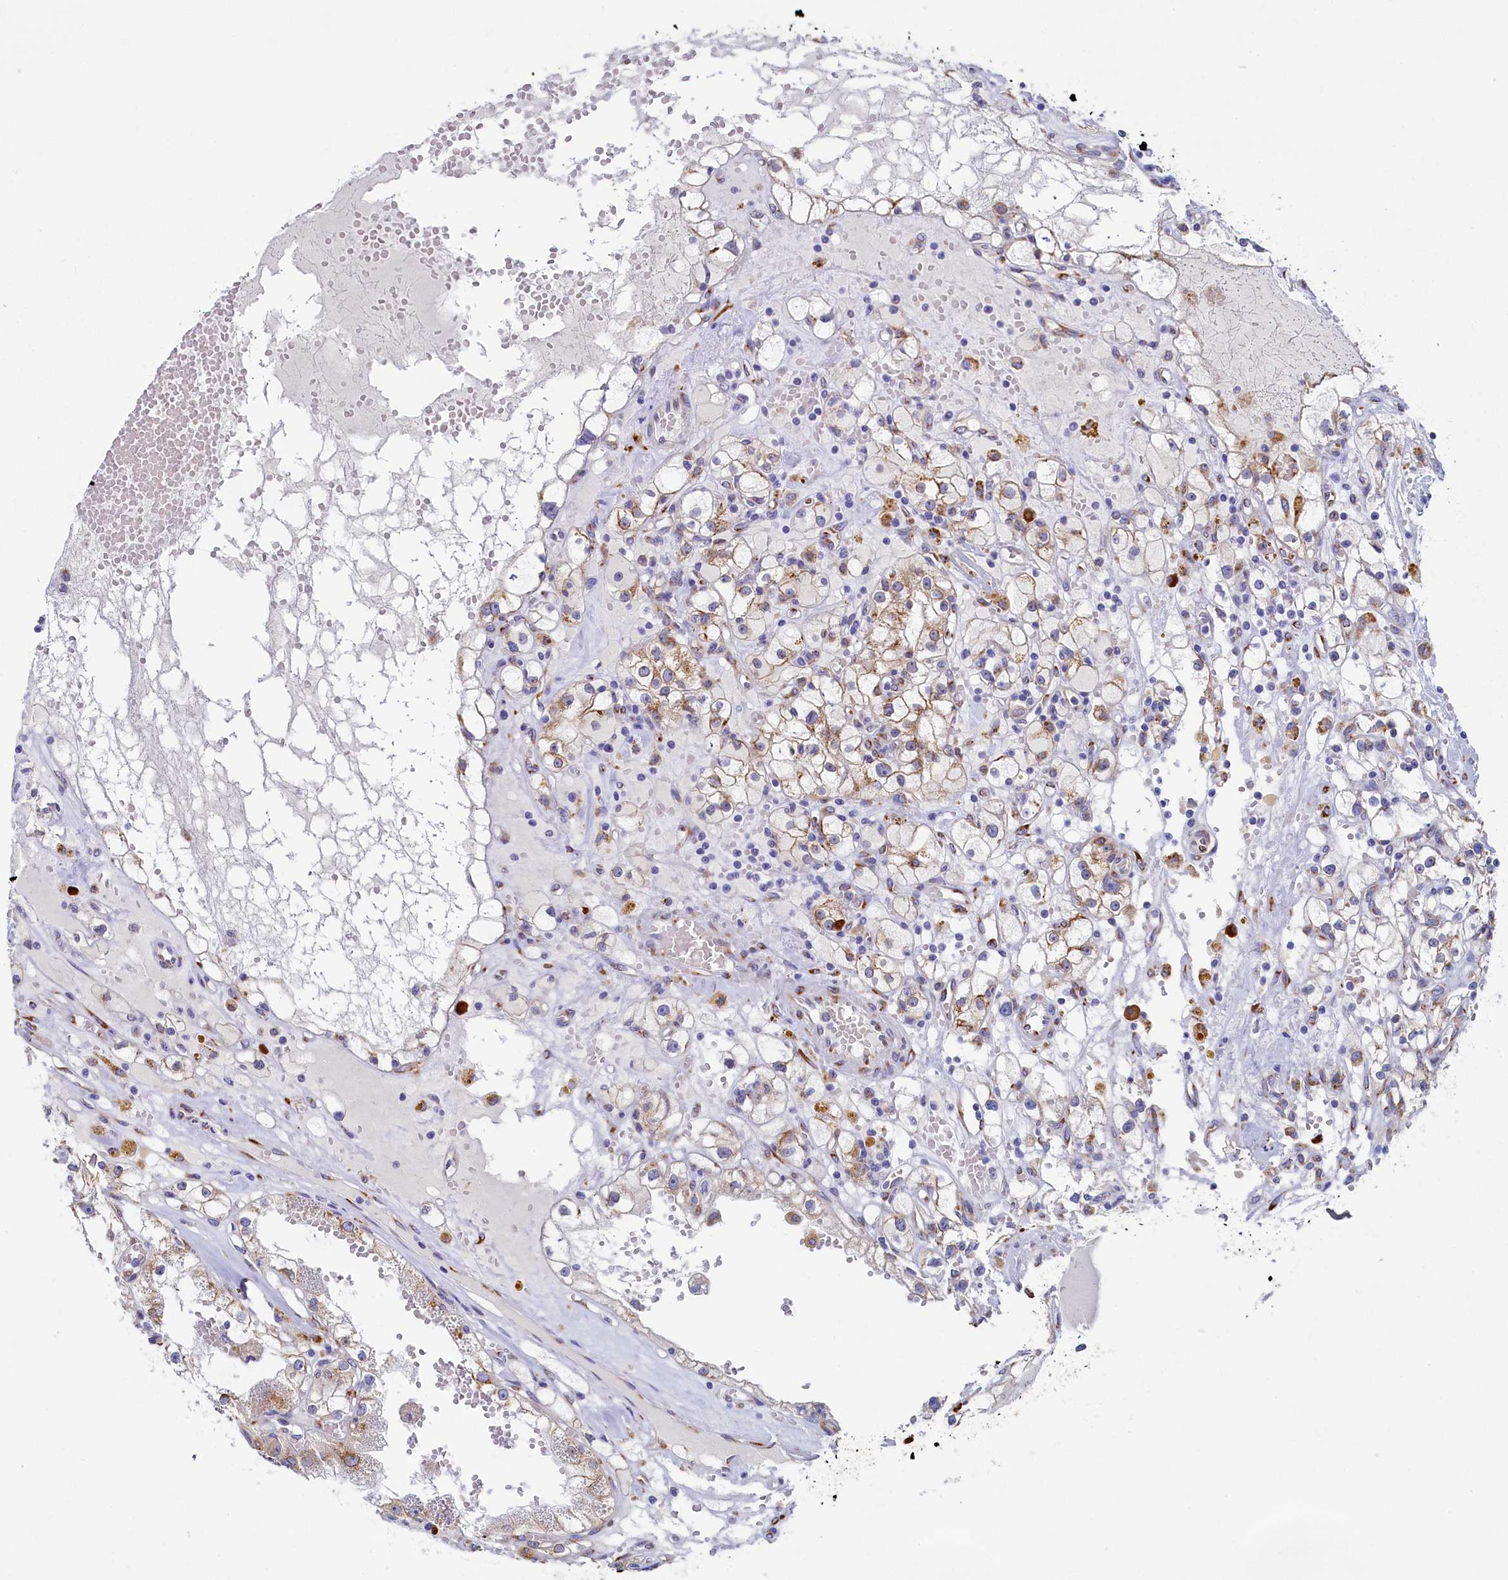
{"staining": {"intensity": "moderate", "quantity": "<25%", "location": "cytoplasmic/membranous"}, "tissue": "renal cancer", "cell_type": "Tumor cells", "image_type": "cancer", "snomed": [{"axis": "morphology", "description": "Adenocarcinoma, NOS"}, {"axis": "topography", "description": "Kidney"}], "caption": "Human renal cancer stained with a protein marker reveals moderate staining in tumor cells.", "gene": "TMEM18", "patient": {"sex": "male", "age": 56}}